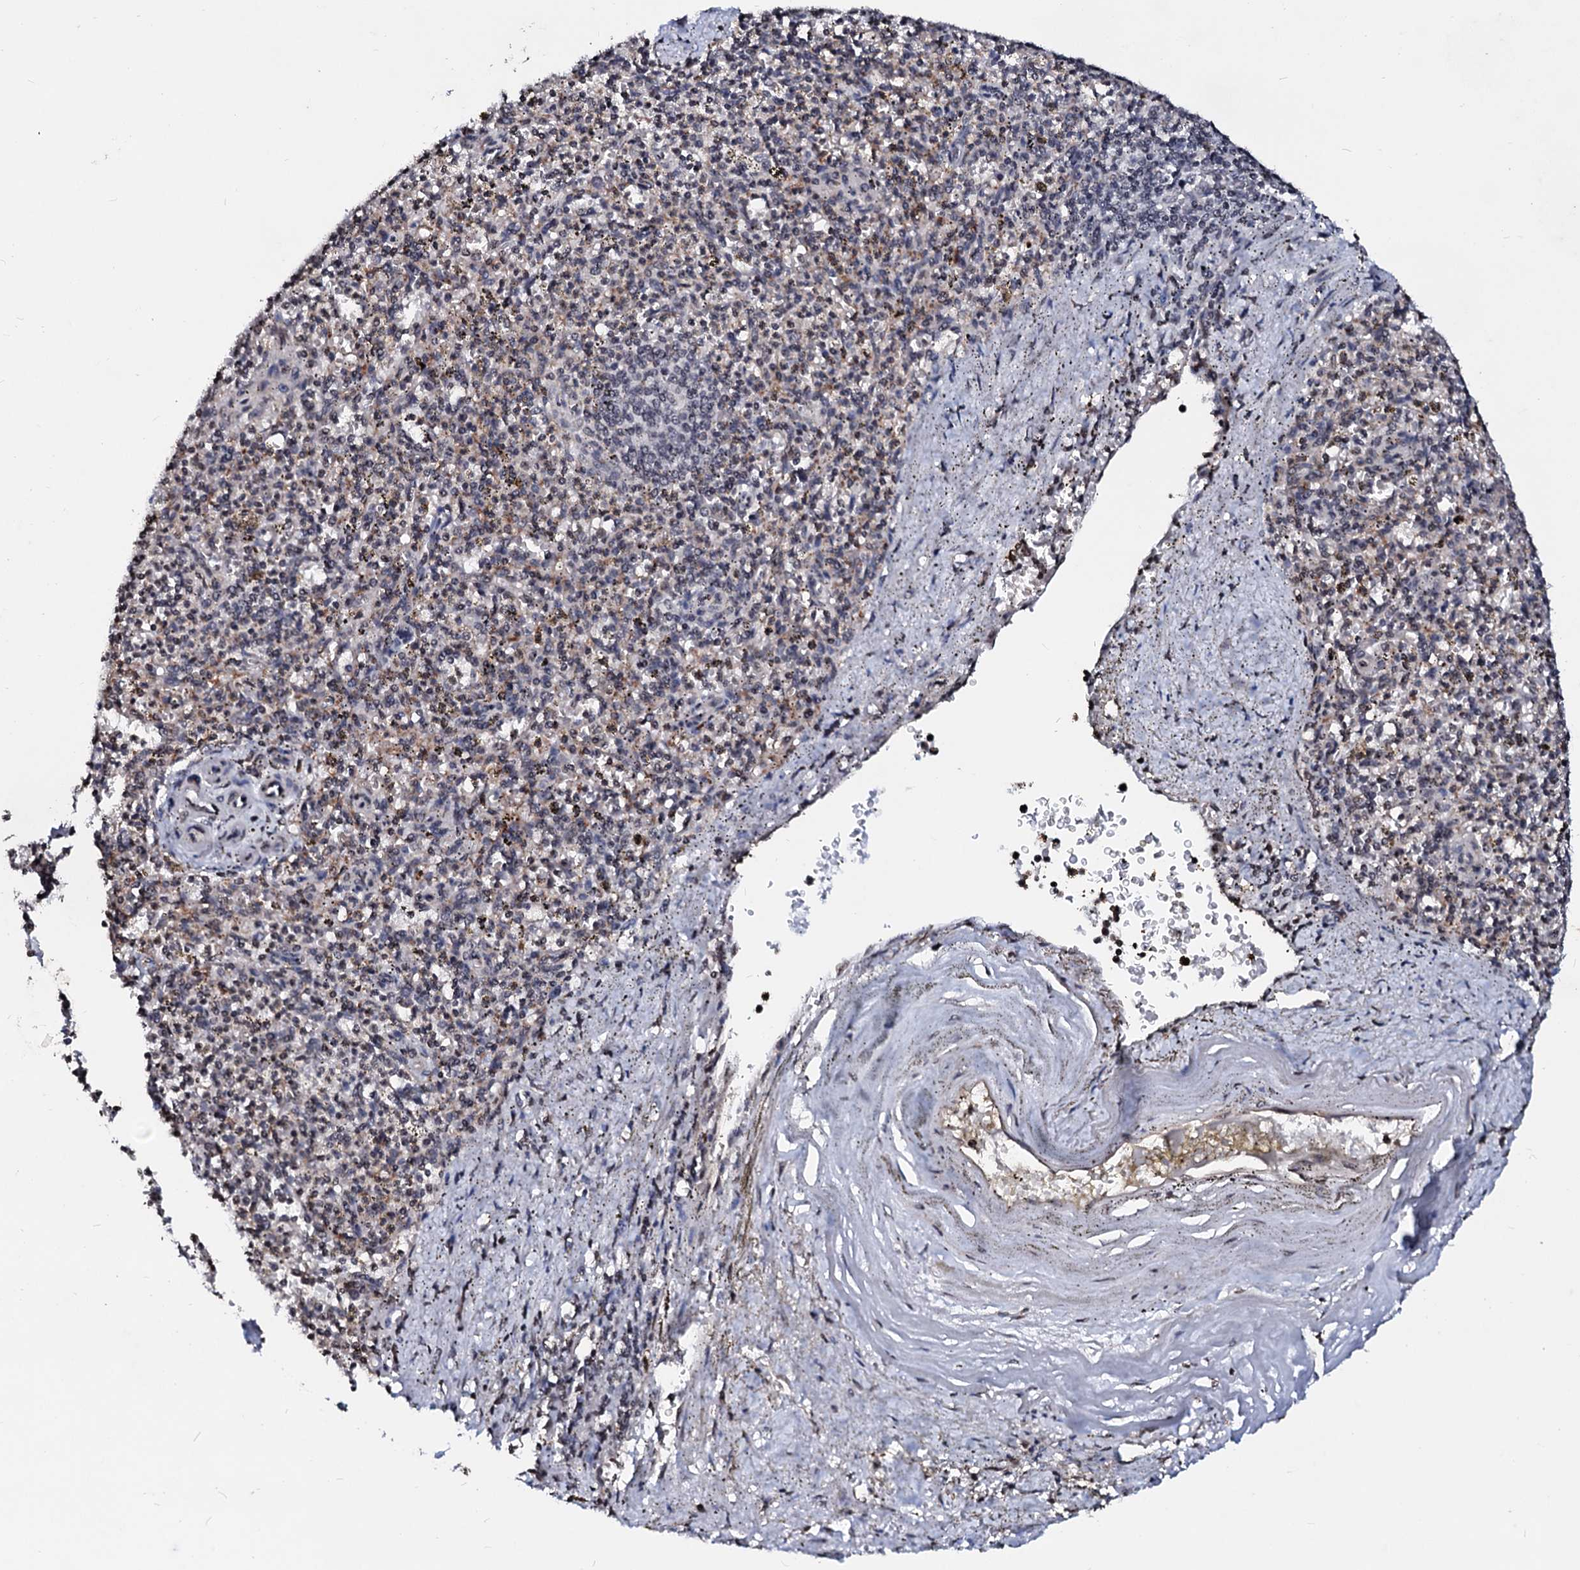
{"staining": {"intensity": "moderate", "quantity": "25%-75%", "location": "cytoplasmic/membranous"}, "tissue": "spleen", "cell_type": "Cells in red pulp", "image_type": "normal", "snomed": [{"axis": "morphology", "description": "Normal tissue, NOS"}, {"axis": "topography", "description": "Spleen"}], "caption": "Moderate cytoplasmic/membranous protein positivity is present in about 25%-75% of cells in red pulp in spleen. (Brightfield microscopy of DAB IHC at high magnification).", "gene": "LSM11", "patient": {"sex": "male", "age": 72}}